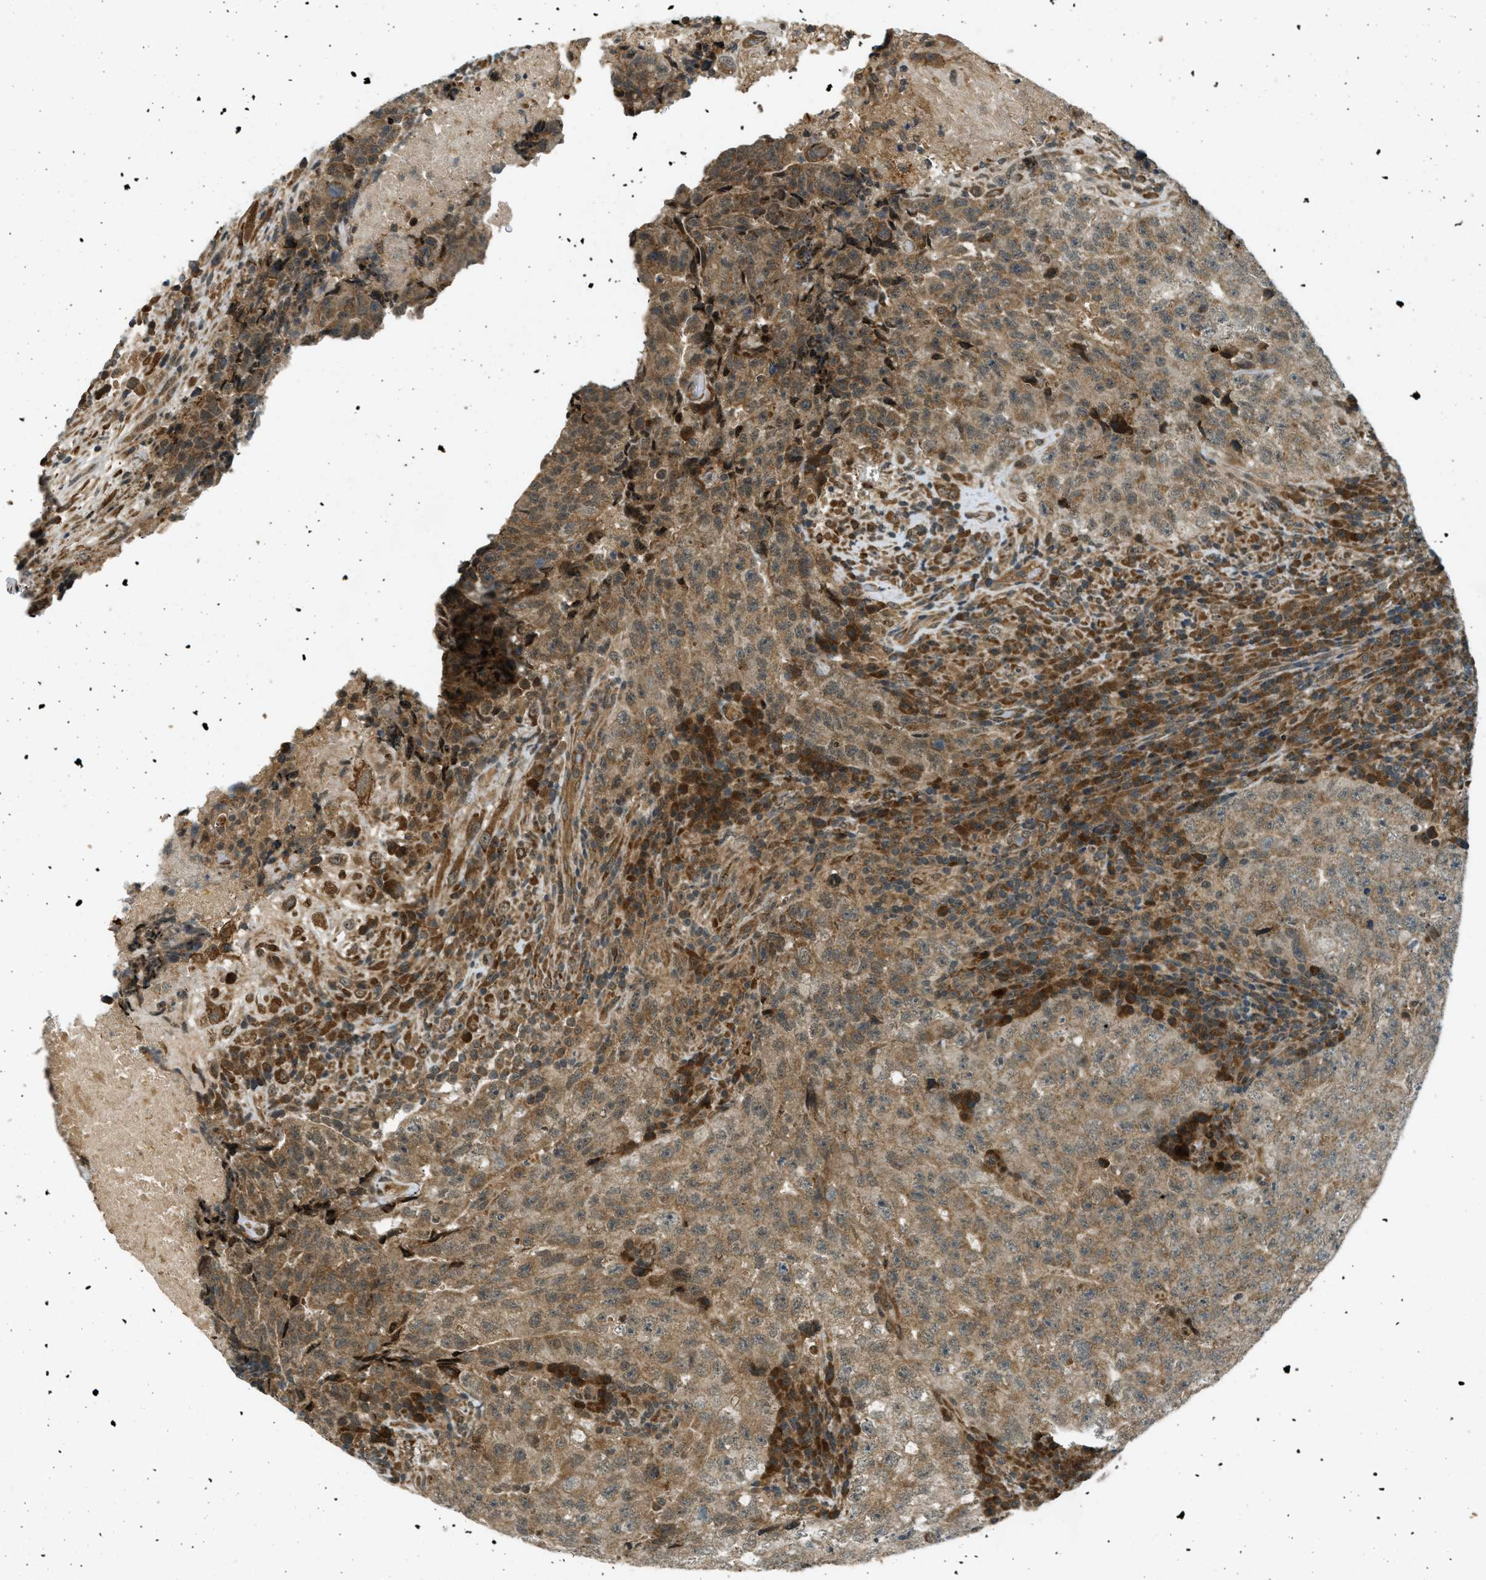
{"staining": {"intensity": "moderate", "quantity": ">75%", "location": "cytoplasmic/membranous"}, "tissue": "testis cancer", "cell_type": "Tumor cells", "image_type": "cancer", "snomed": [{"axis": "morphology", "description": "Necrosis, NOS"}, {"axis": "morphology", "description": "Carcinoma, Embryonal, NOS"}, {"axis": "topography", "description": "Testis"}], "caption": "Immunohistochemical staining of human testis cancer displays medium levels of moderate cytoplasmic/membranous protein expression in about >75% of tumor cells. (brown staining indicates protein expression, while blue staining denotes nuclei).", "gene": "EIF2AK3", "patient": {"sex": "male", "age": 19}}